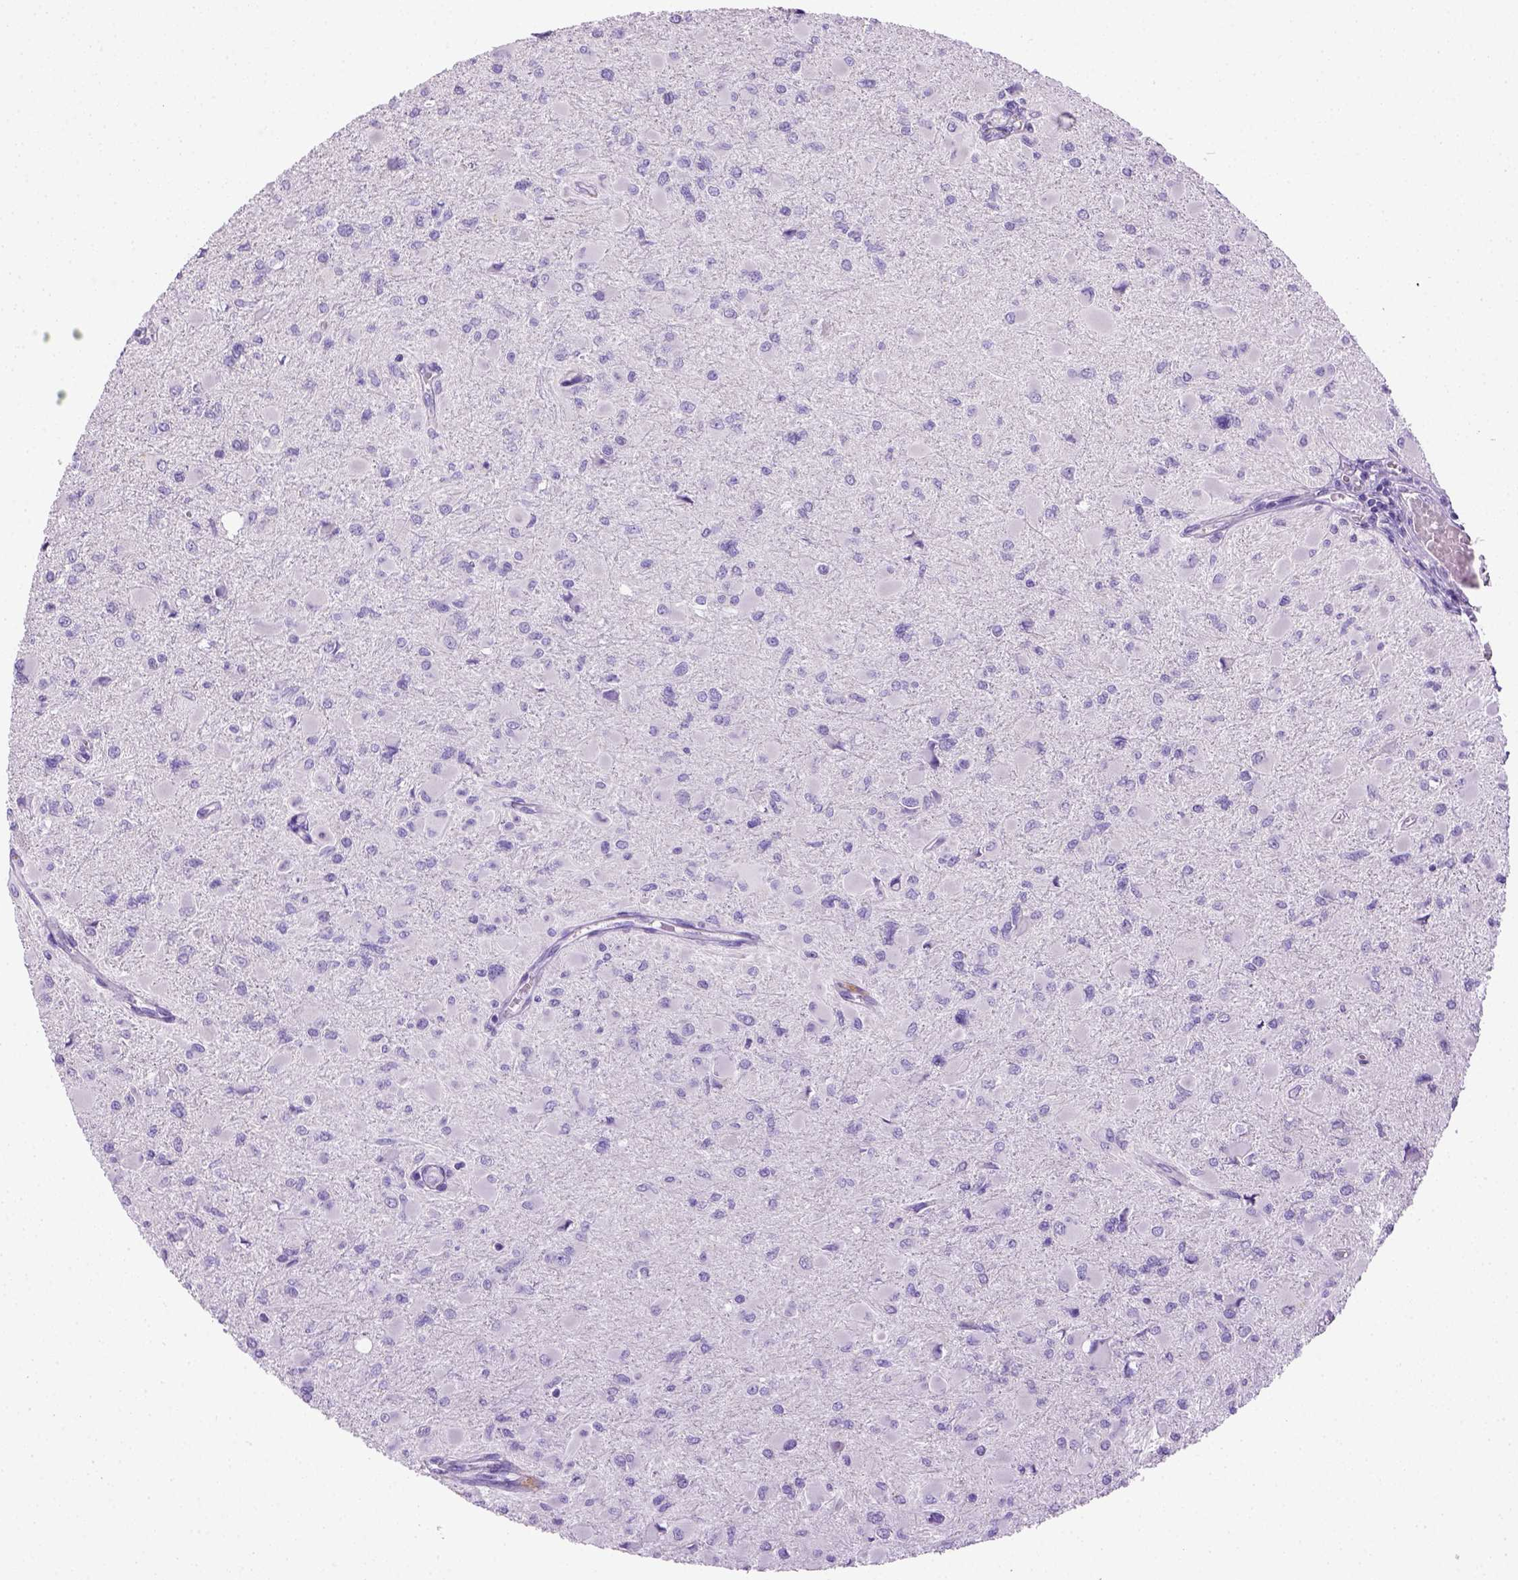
{"staining": {"intensity": "negative", "quantity": "none", "location": "none"}, "tissue": "glioma", "cell_type": "Tumor cells", "image_type": "cancer", "snomed": [{"axis": "morphology", "description": "Glioma, malignant, High grade"}, {"axis": "topography", "description": "Cerebral cortex"}], "caption": "Tumor cells show no significant expression in malignant glioma (high-grade).", "gene": "KRT71", "patient": {"sex": "female", "age": 36}}